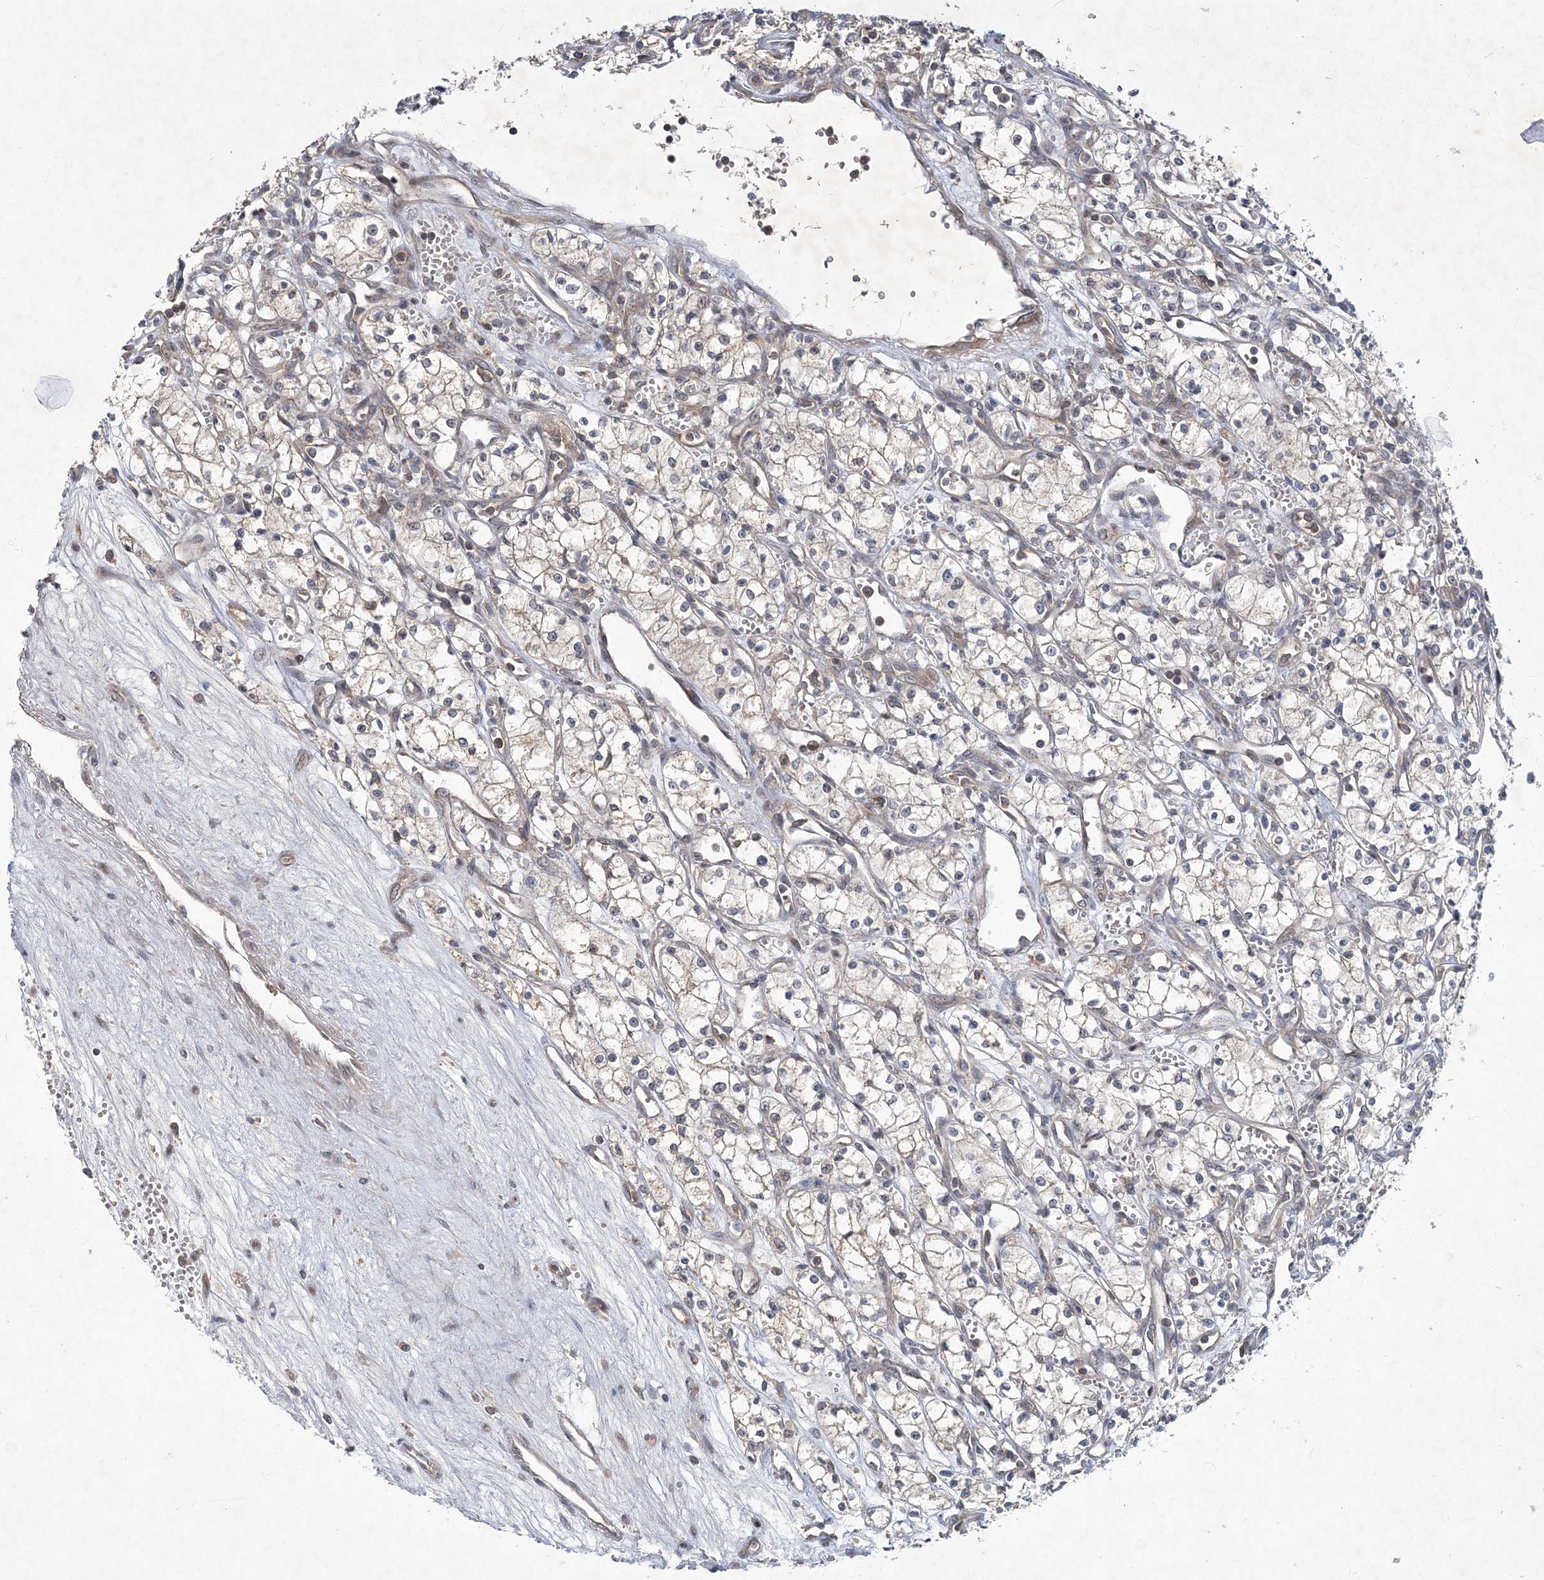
{"staining": {"intensity": "weak", "quantity": ">75%", "location": "cytoplasmic/membranous"}, "tissue": "renal cancer", "cell_type": "Tumor cells", "image_type": "cancer", "snomed": [{"axis": "morphology", "description": "Adenocarcinoma, NOS"}, {"axis": "topography", "description": "Kidney"}], "caption": "A brown stain labels weak cytoplasmic/membranous staining of a protein in renal cancer (adenocarcinoma) tumor cells.", "gene": "RNF25", "patient": {"sex": "male", "age": 59}}